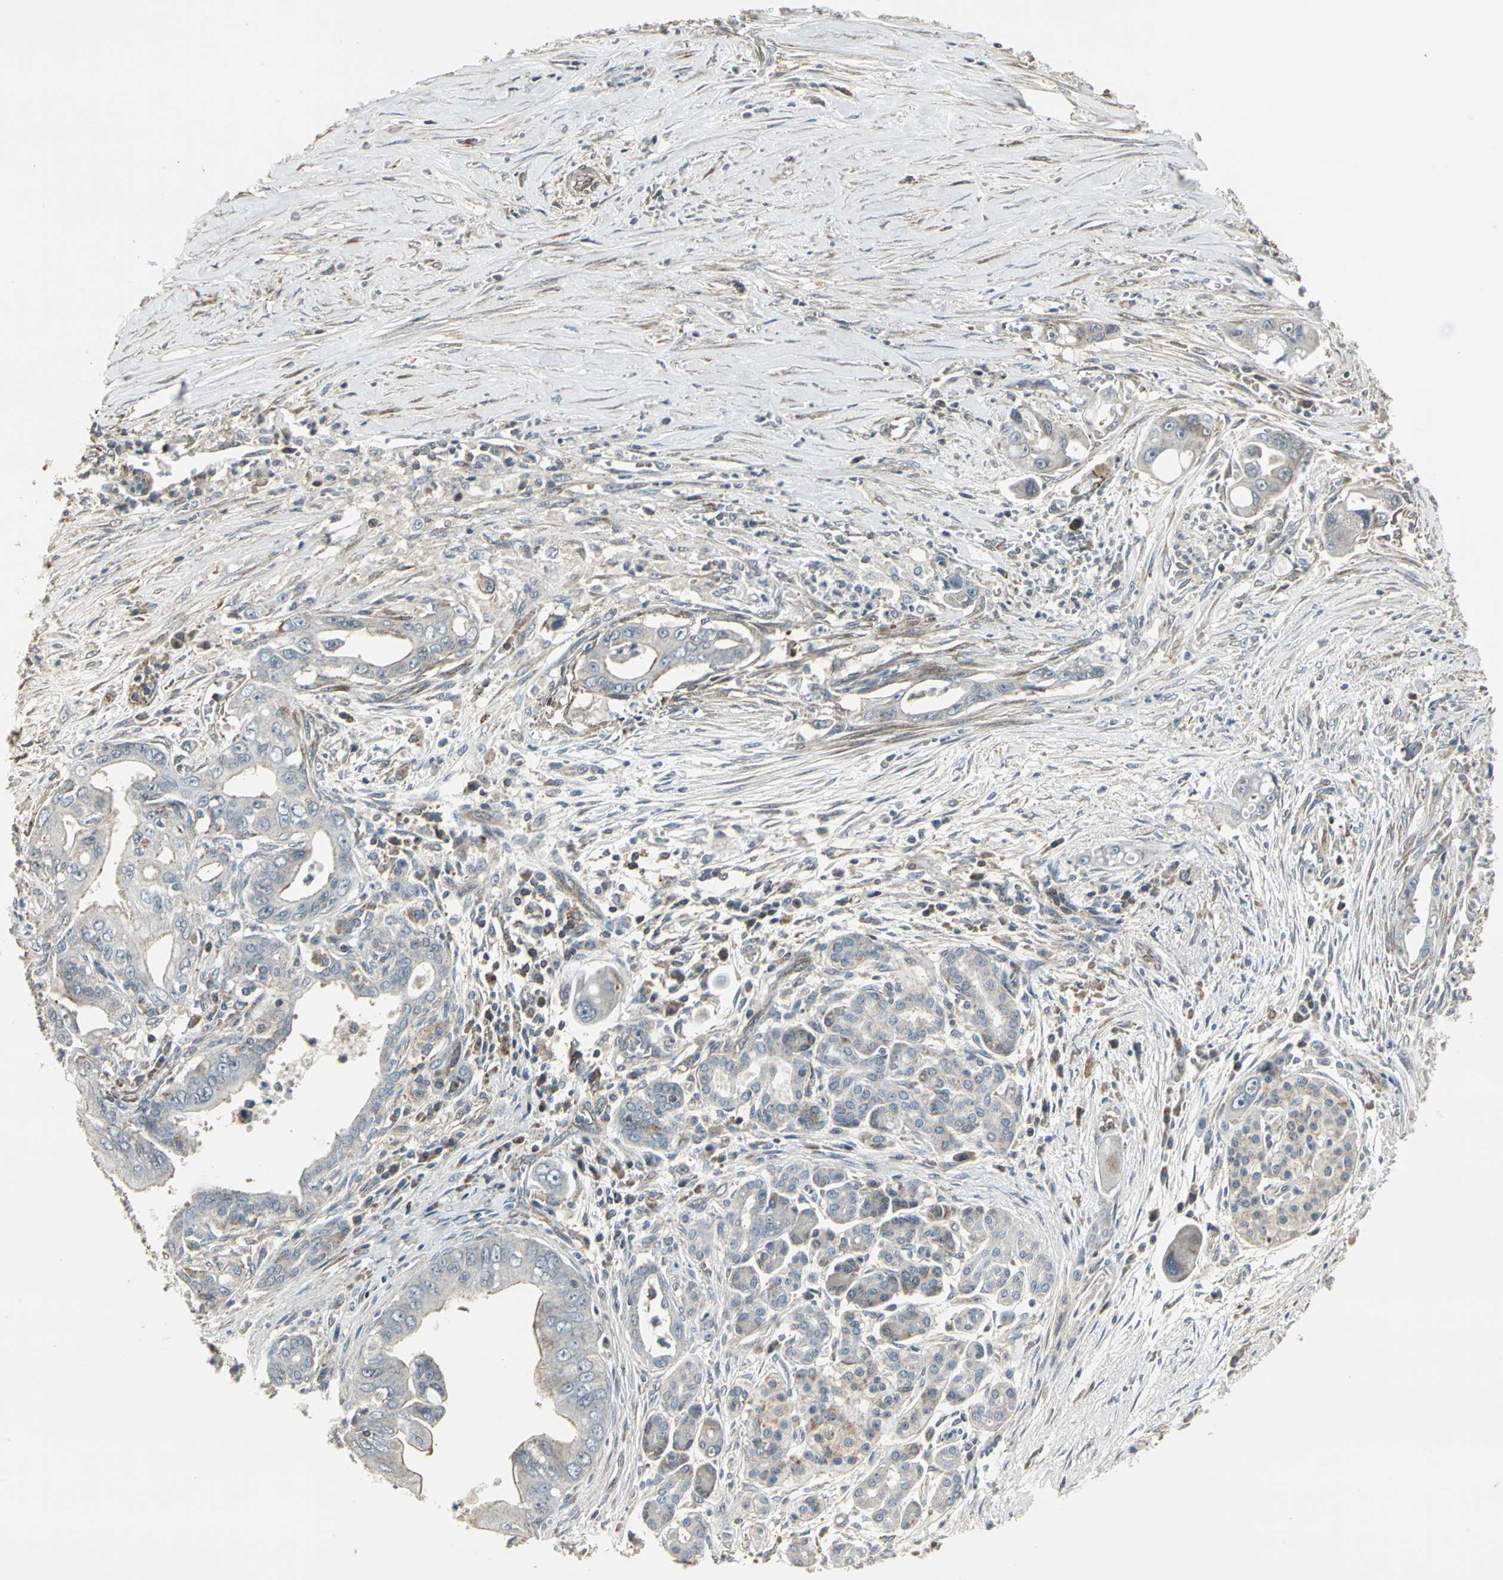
{"staining": {"intensity": "weak", "quantity": "<25%", "location": "cytoplasmic/membranous"}, "tissue": "pancreatic cancer", "cell_type": "Tumor cells", "image_type": "cancer", "snomed": [{"axis": "morphology", "description": "Adenocarcinoma, NOS"}, {"axis": "topography", "description": "Pancreas"}], "caption": "The photomicrograph shows no staining of tumor cells in pancreatic cancer (adenocarcinoma).", "gene": "DNAJB4", "patient": {"sex": "male", "age": 59}}